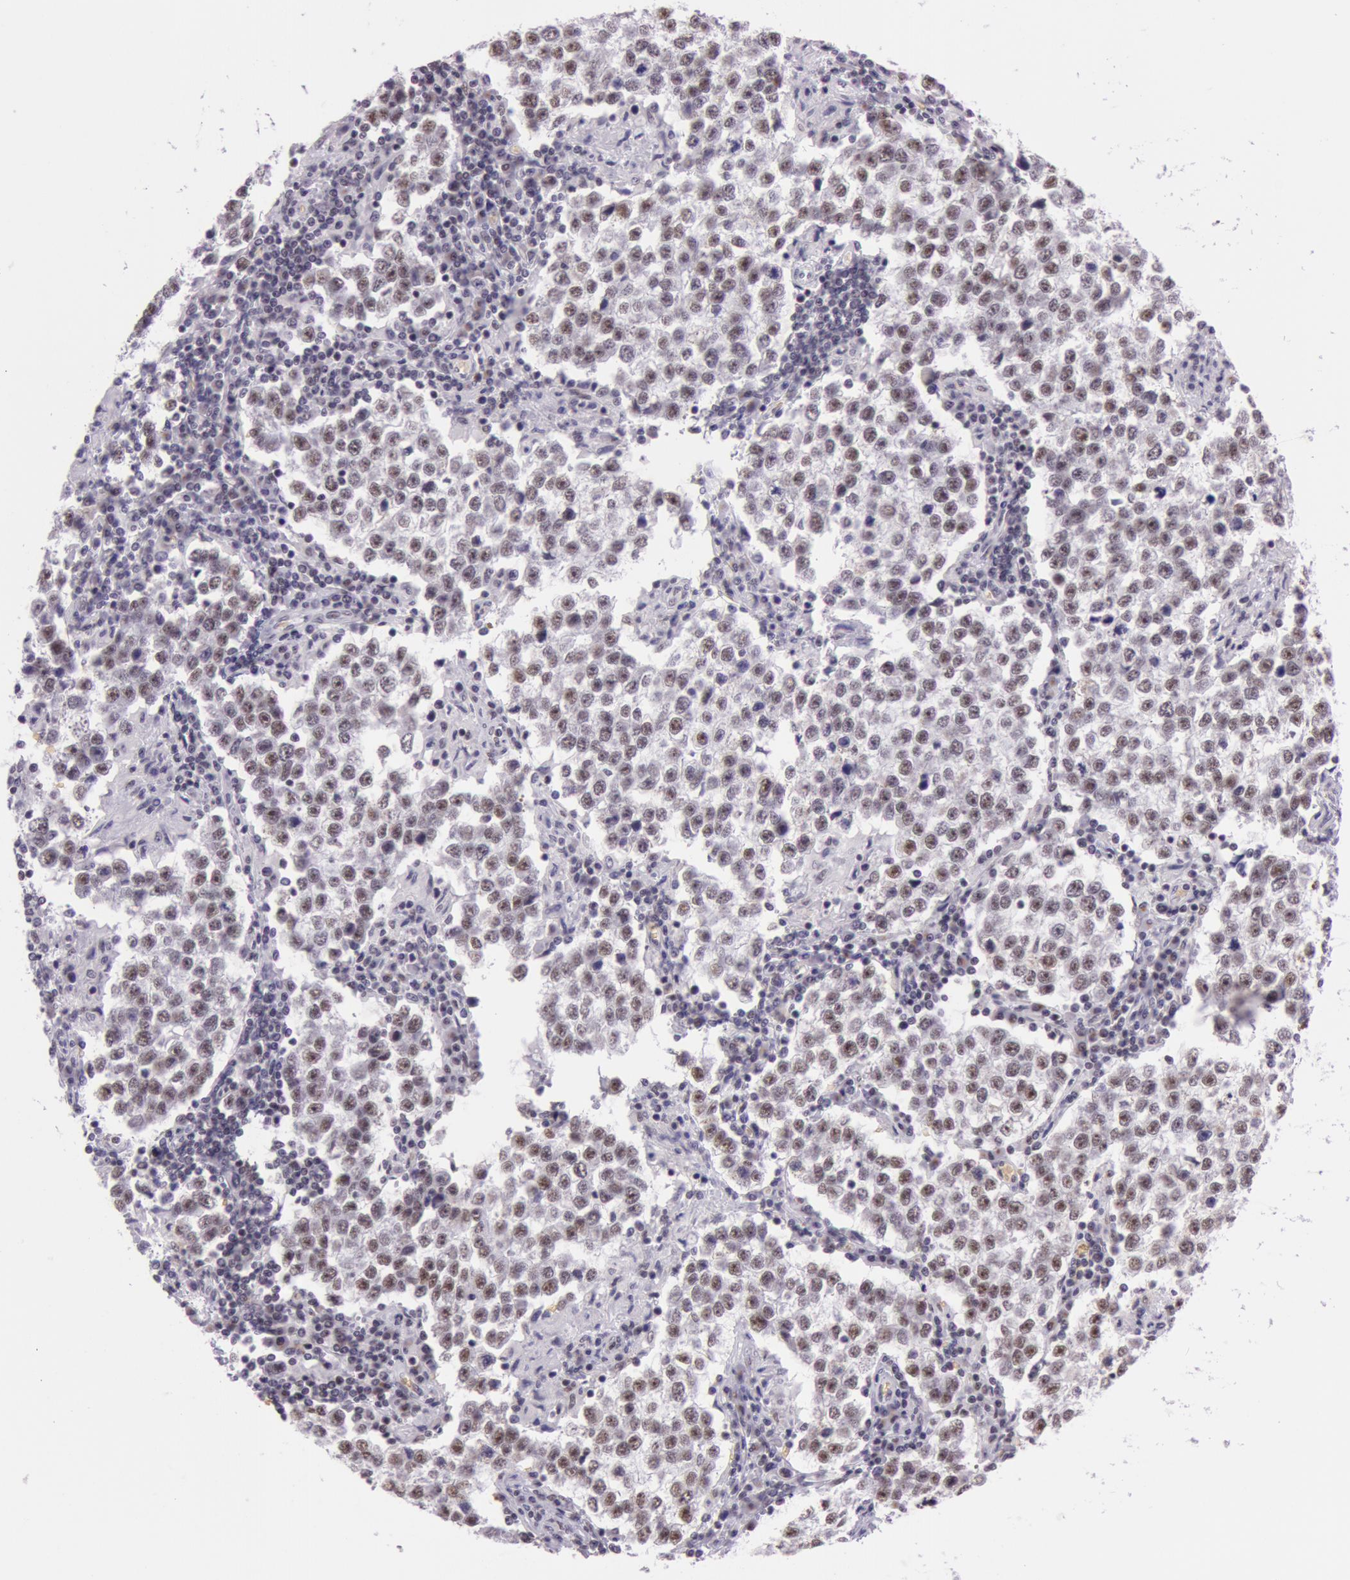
{"staining": {"intensity": "strong", "quantity": ">75%", "location": "nuclear"}, "tissue": "testis cancer", "cell_type": "Tumor cells", "image_type": "cancer", "snomed": [{"axis": "morphology", "description": "Seminoma, NOS"}, {"axis": "topography", "description": "Testis"}], "caption": "Protein staining exhibits strong nuclear positivity in approximately >75% of tumor cells in testis cancer. (brown staining indicates protein expression, while blue staining denotes nuclei).", "gene": "NBN", "patient": {"sex": "male", "age": 36}}